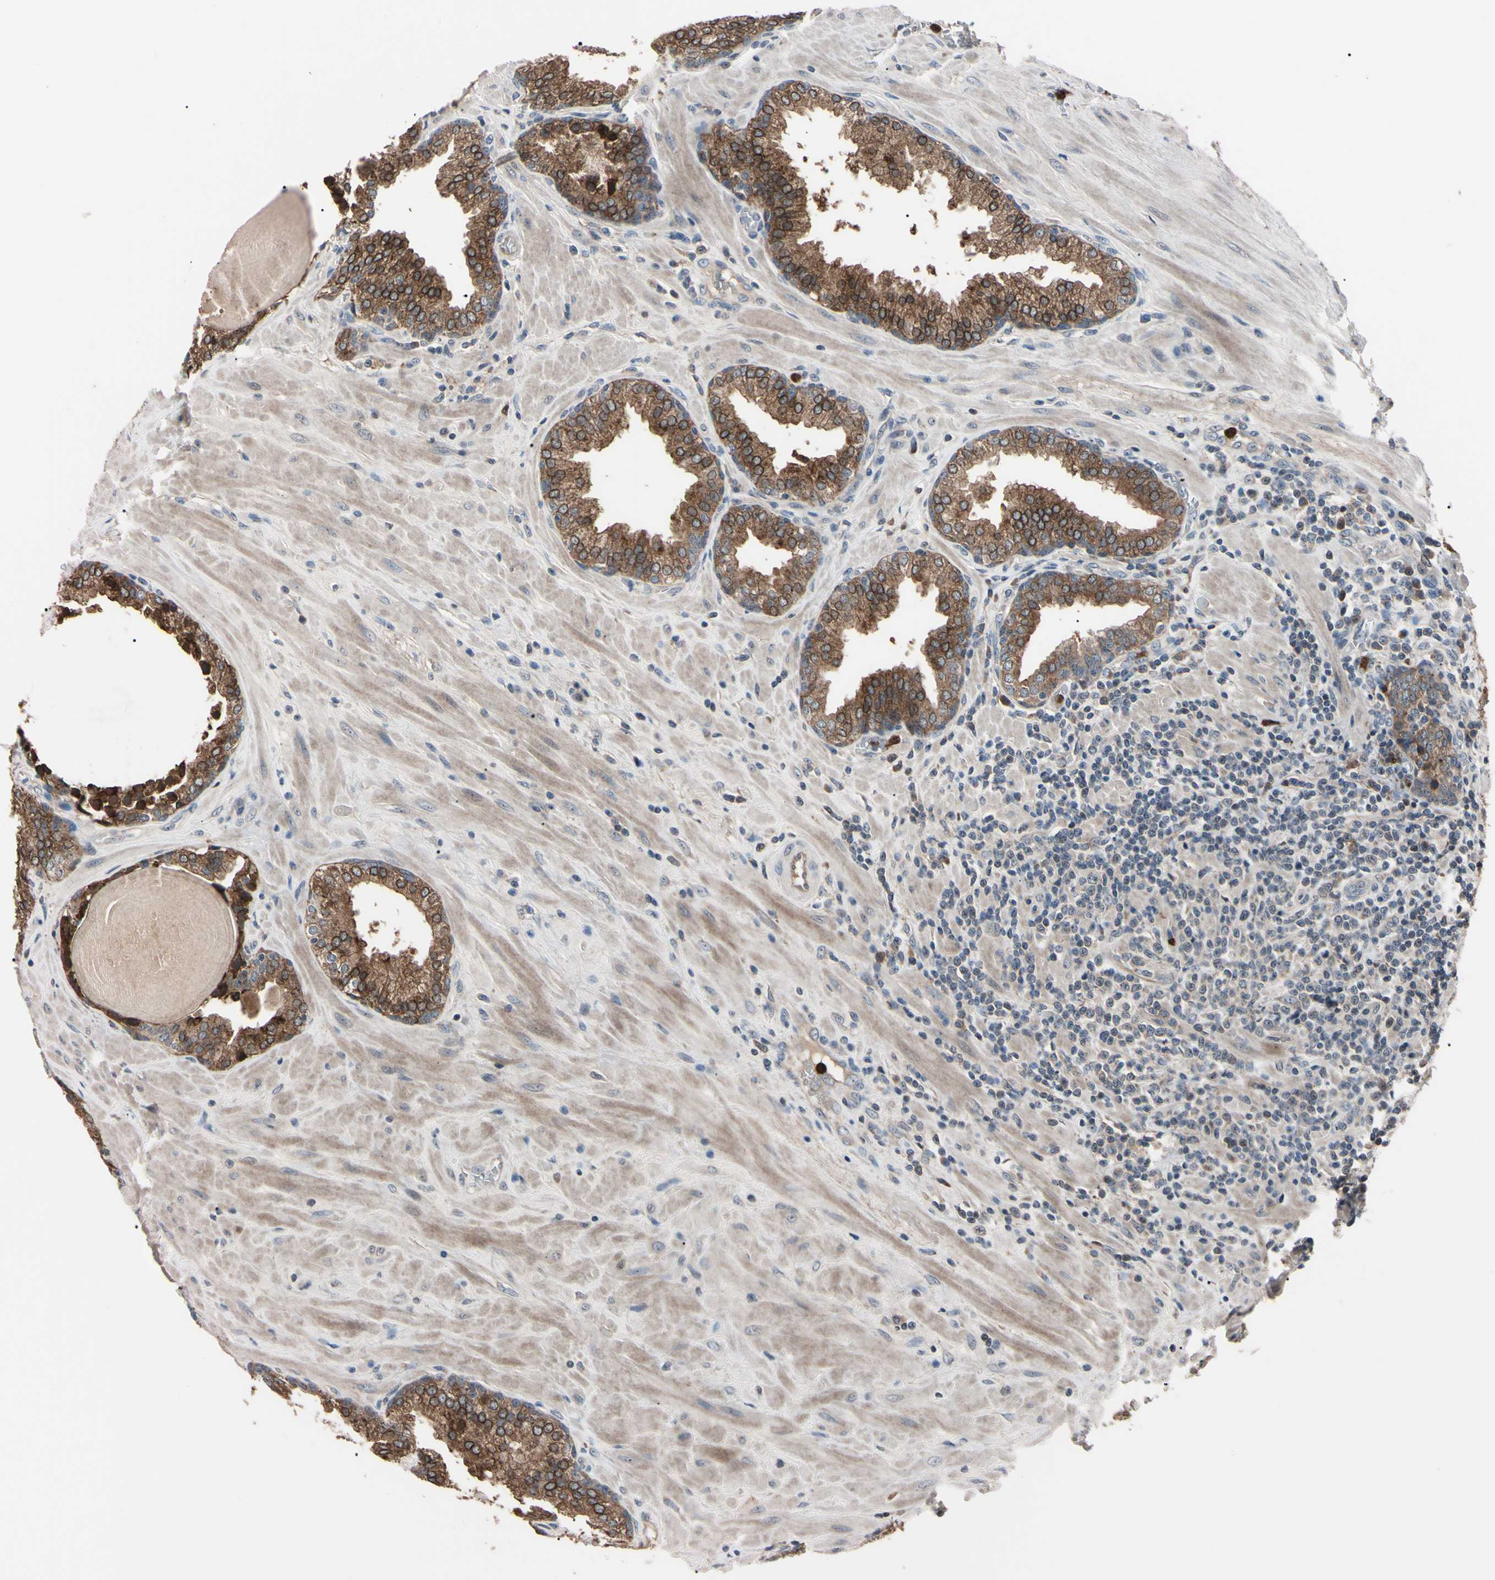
{"staining": {"intensity": "moderate", "quantity": ">75%", "location": "cytoplasmic/membranous,nuclear"}, "tissue": "prostate", "cell_type": "Glandular cells", "image_type": "normal", "snomed": [{"axis": "morphology", "description": "Normal tissue, NOS"}, {"axis": "topography", "description": "Prostate"}], "caption": "Glandular cells show medium levels of moderate cytoplasmic/membranous,nuclear expression in about >75% of cells in unremarkable human prostate.", "gene": "TRAF5", "patient": {"sex": "male", "age": 51}}